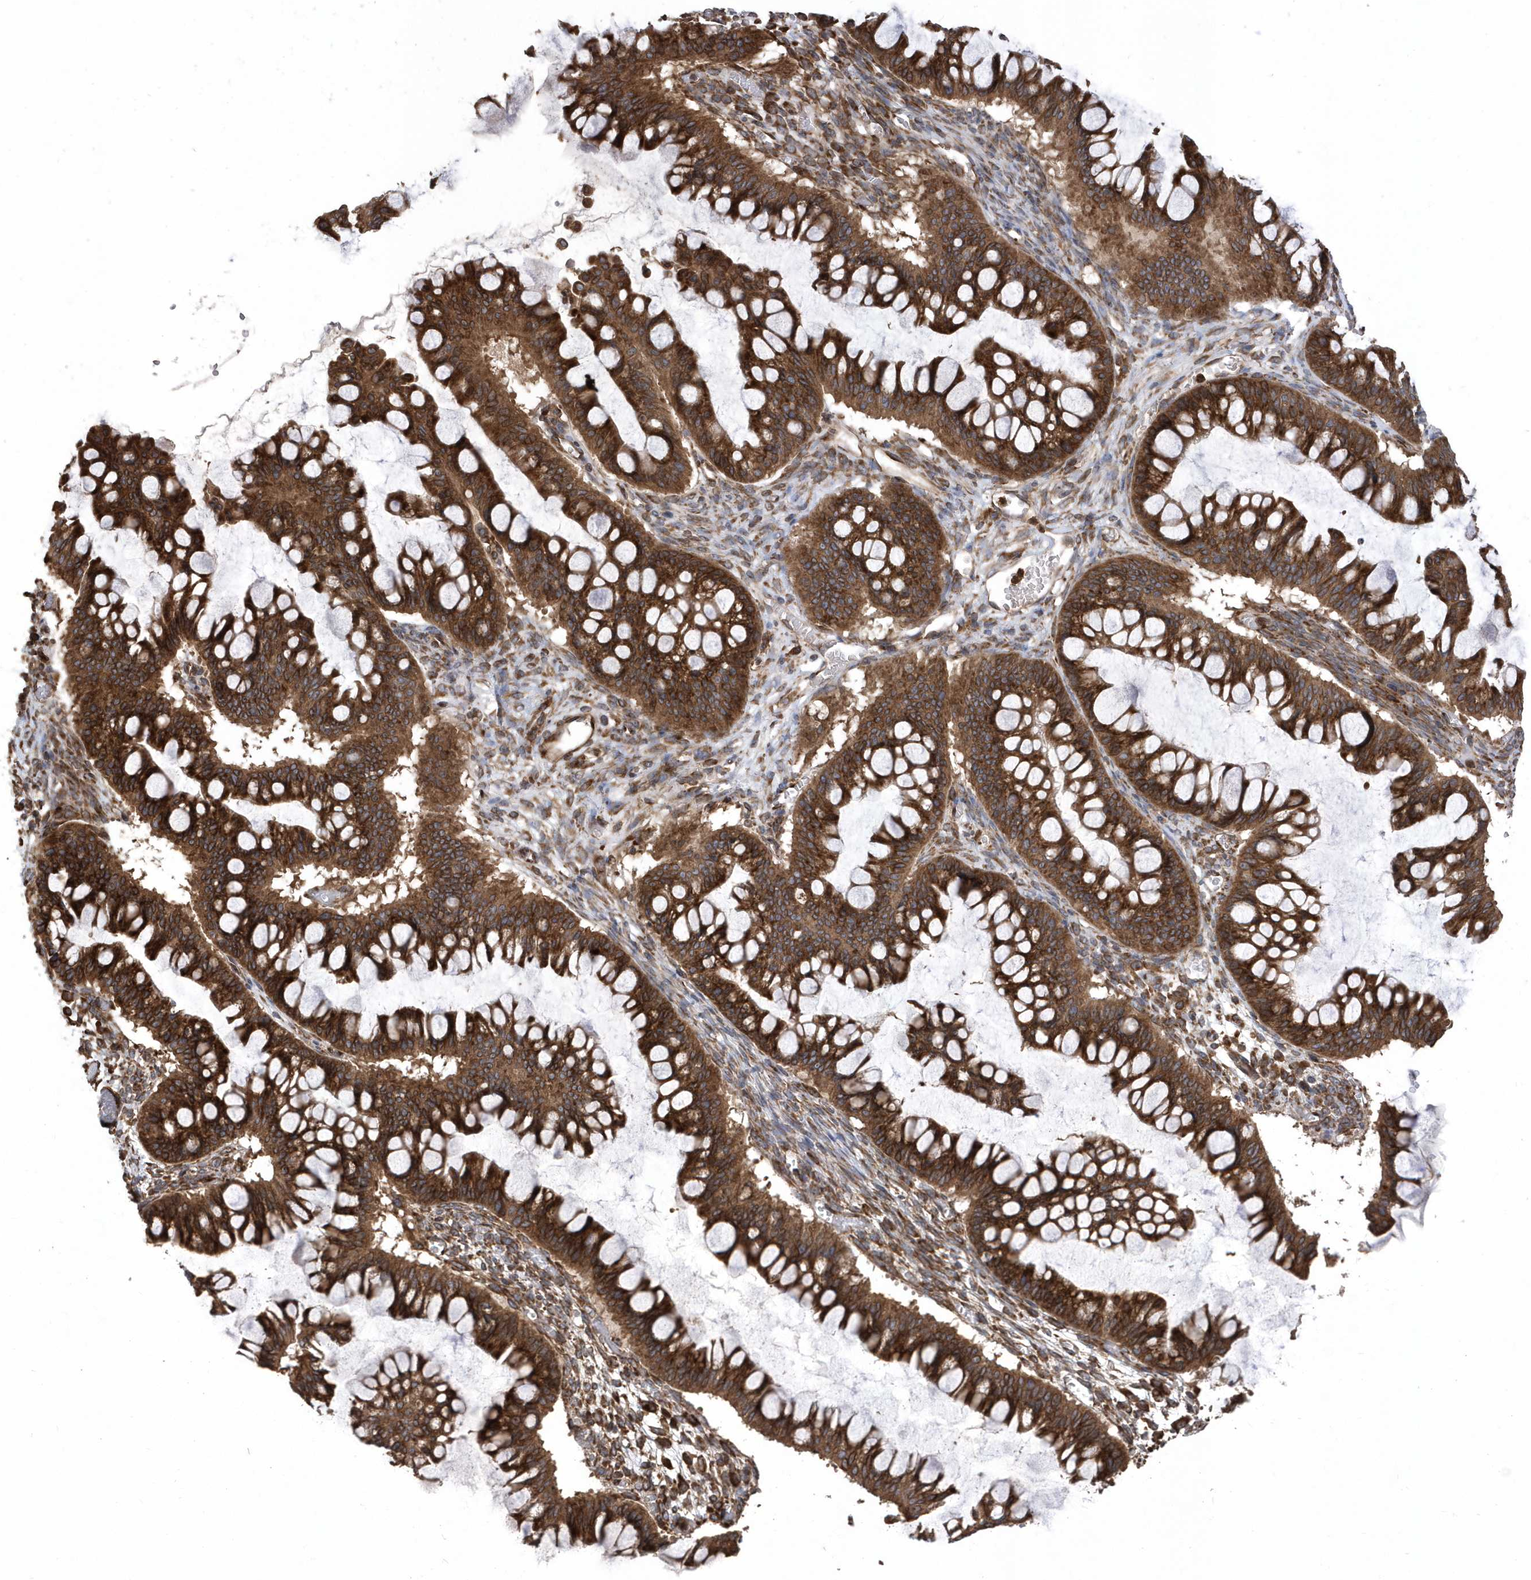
{"staining": {"intensity": "strong", "quantity": ">75%", "location": "cytoplasmic/membranous"}, "tissue": "ovarian cancer", "cell_type": "Tumor cells", "image_type": "cancer", "snomed": [{"axis": "morphology", "description": "Cystadenocarcinoma, mucinous, NOS"}, {"axis": "topography", "description": "Ovary"}], "caption": "Strong cytoplasmic/membranous expression for a protein is identified in approximately >75% of tumor cells of ovarian cancer (mucinous cystadenocarcinoma) using IHC.", "gene": "WASHC5", "patient": {"sex": "female", "age": 73}}